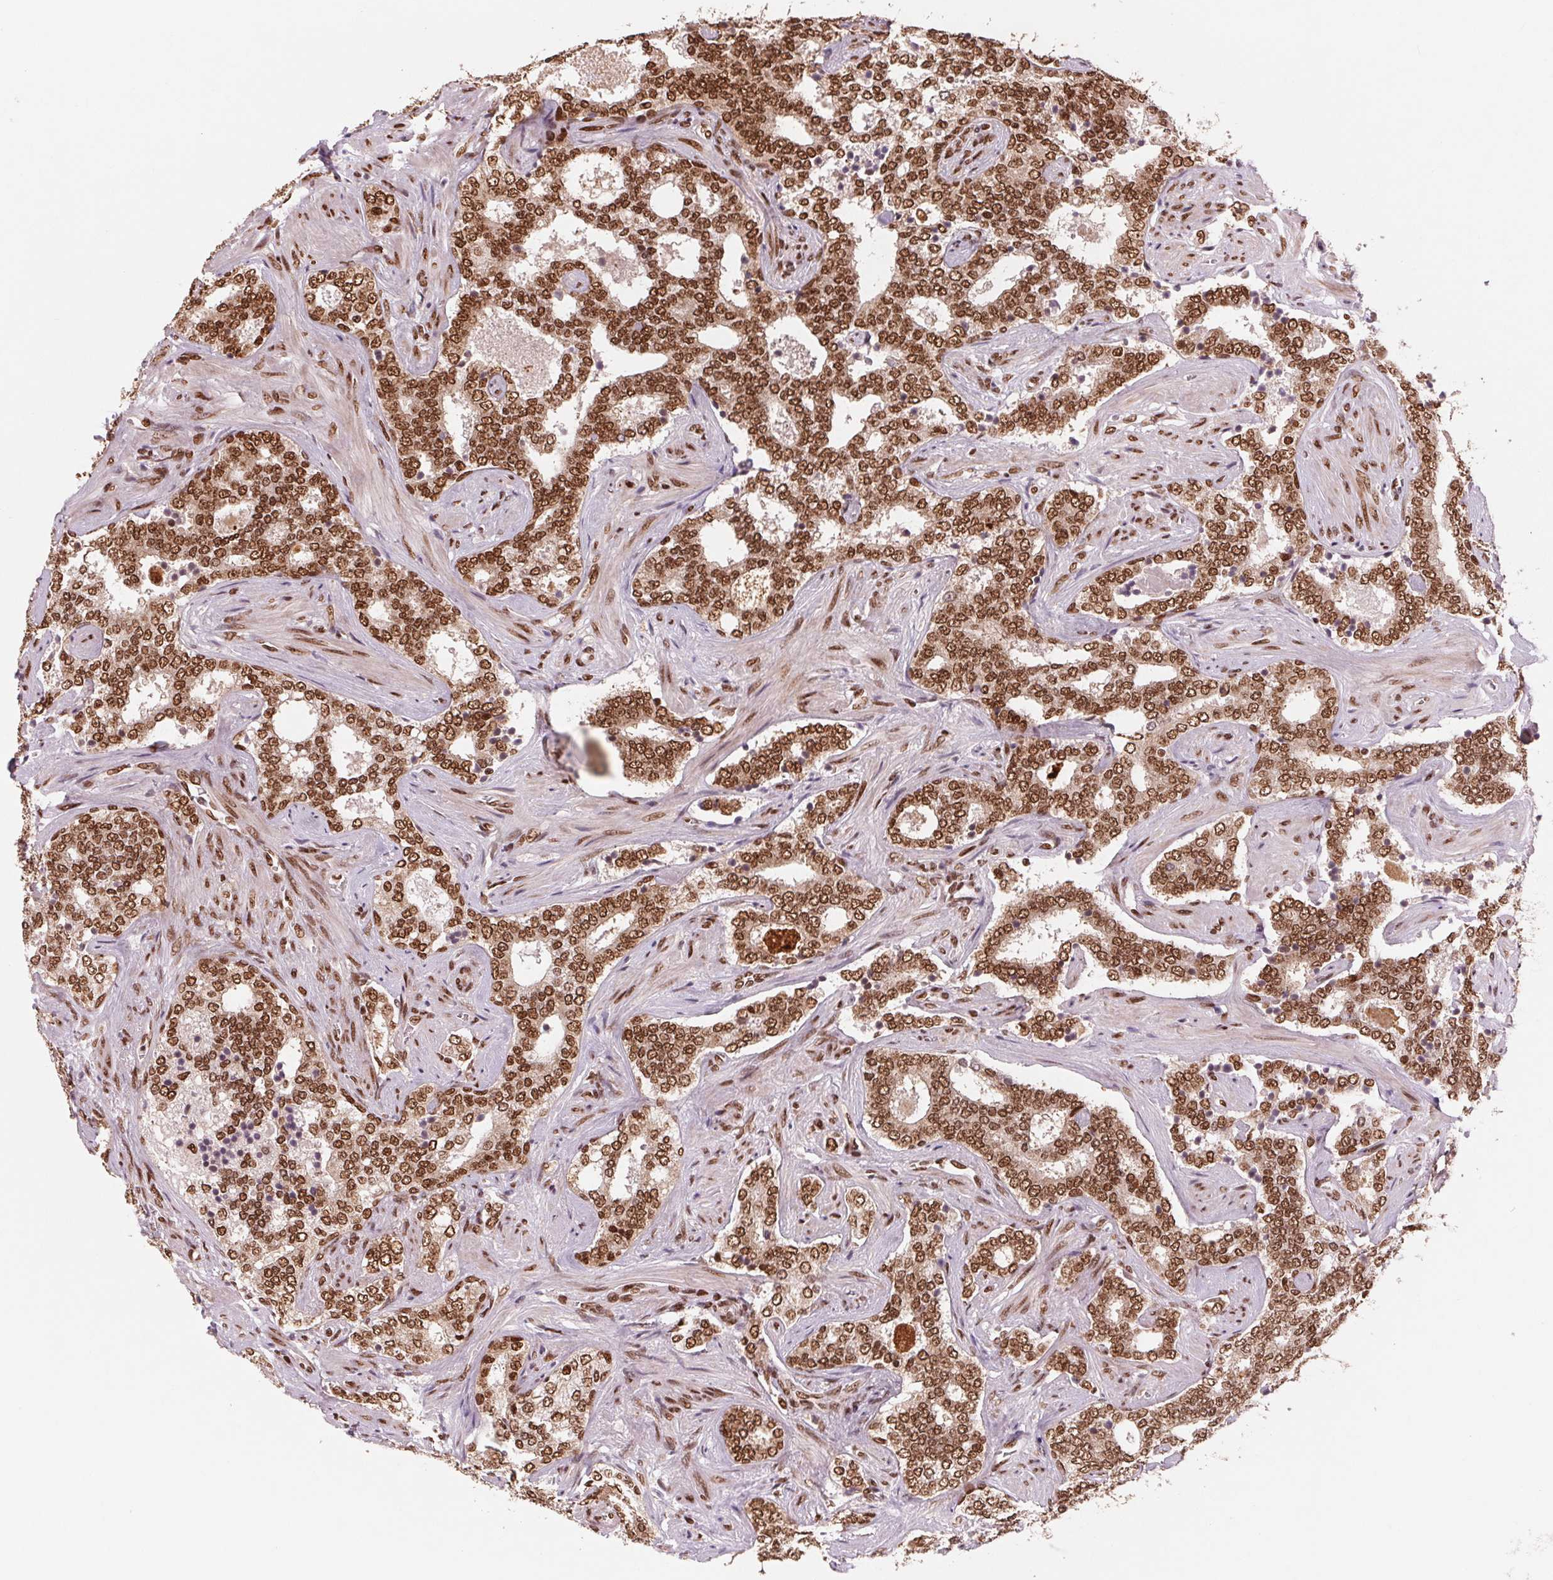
{"staining": {"intensity": "strong", "quantity": ">75%", "location": "nuclear"}, "tissue": "prostate cancer", "cell_type": "Tumor cells", "image_type": "cancer", "snomed": [{"axis": "morphology", "description": "Adenocarcinoma, High grade"}, {"axis": "topography", "description": "Prostate"}], "caption": "High-grade adenocarcinoma (prostate) stained with a brown dye displays strong nuclear positive staining in about >75% of tumor cells.", "gene": "TTLL9", "patient": {"sex": "male", "age": 60}}